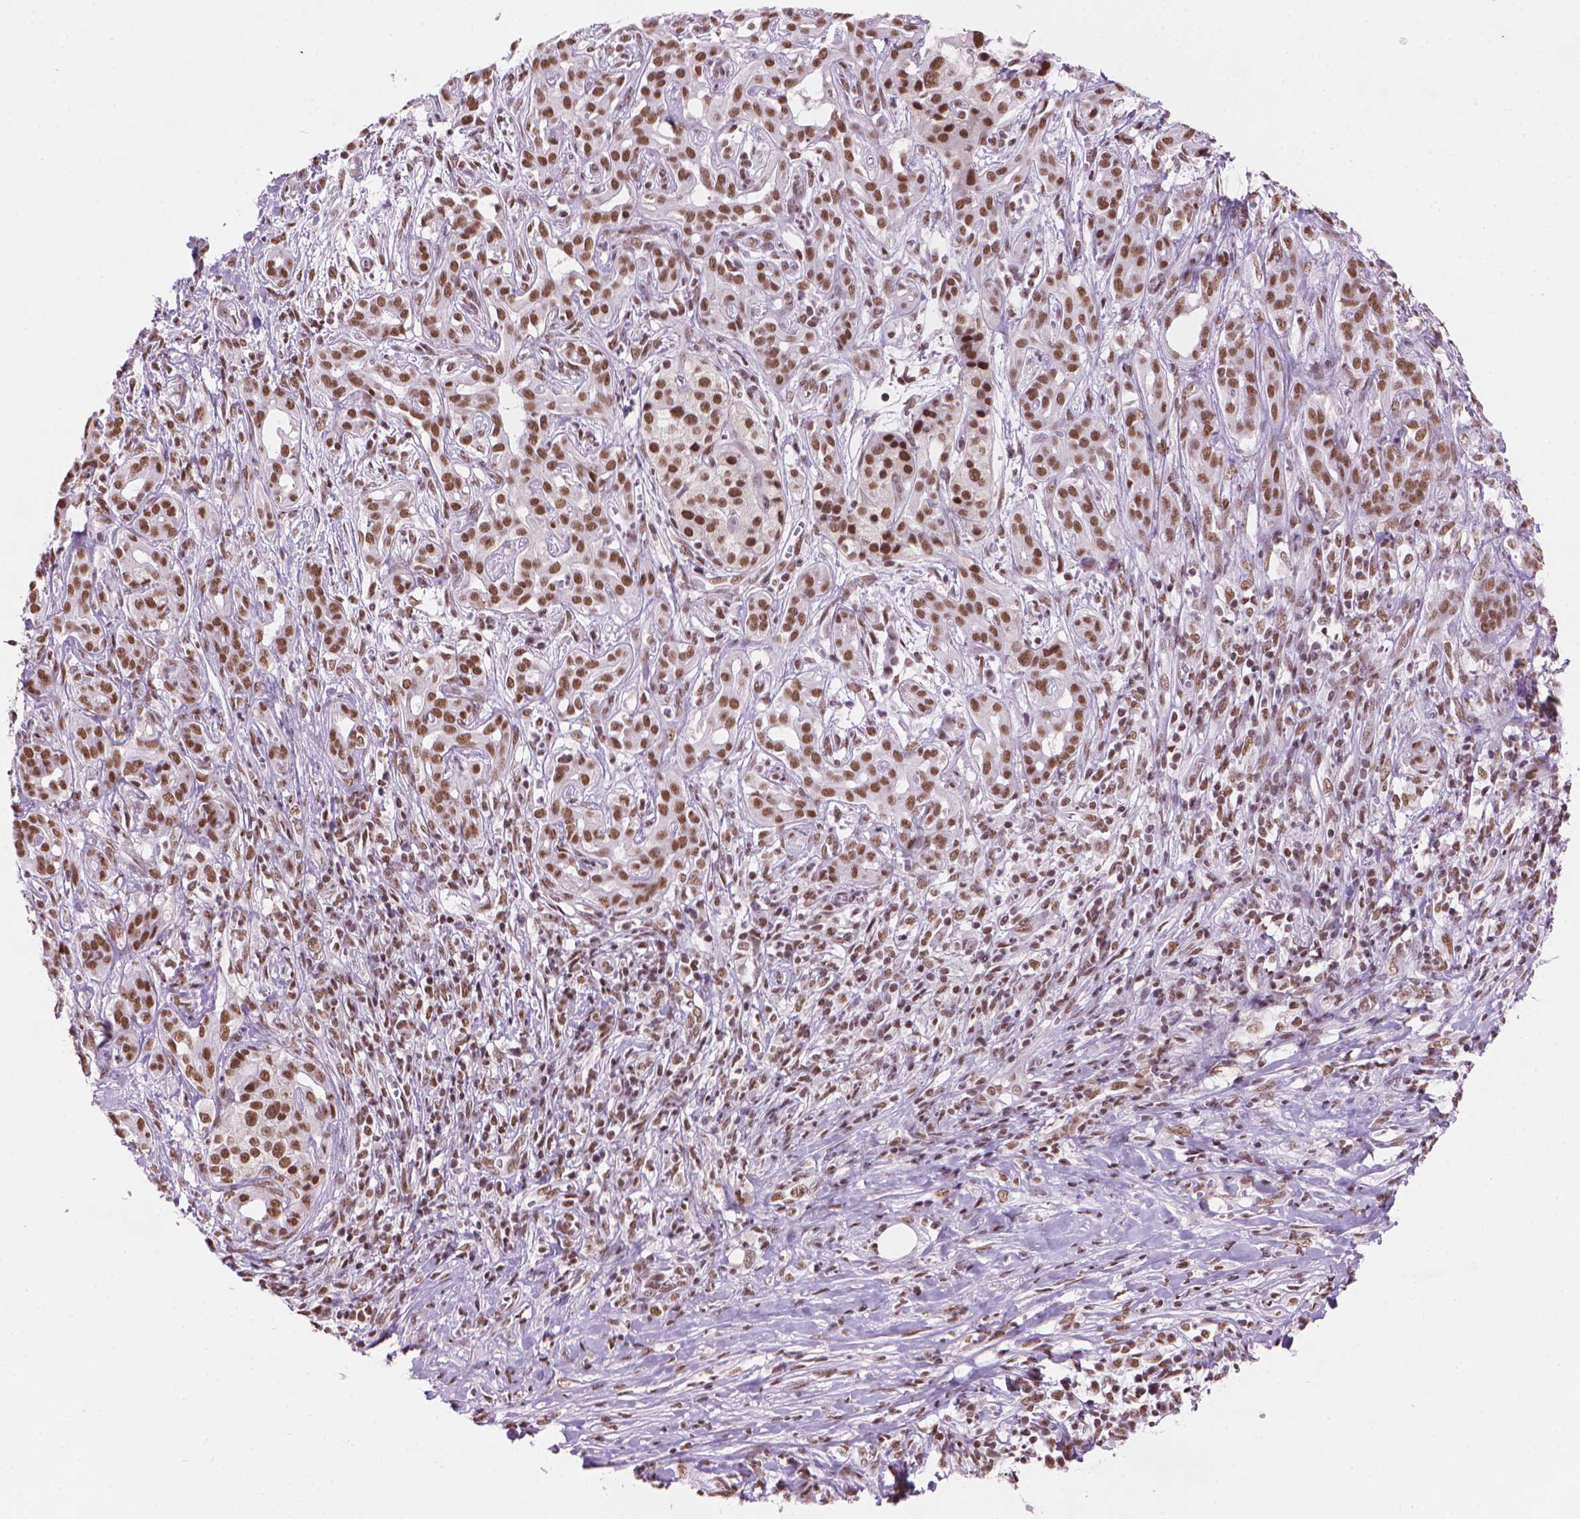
{"staining": {"intensity": "moderate", "quantity": ">75%", "location": "nuclear"}, "tissue": "pancreatic cancer", "cell_type": "Tumor cells", "image_type": "cancer", "snomed": [{"axis": "morphology", "description": "Adenocarcinoma, NOS"}, {"axis": "topography", "description": "Pancreas"}], "caption": "The image reveals staining of pancreatic cancer, revealing moderate nuclear protein expression (brown color) within tumor cells.", "gene": "RPA4", "patient": {"sex": "male", "age": 61}}